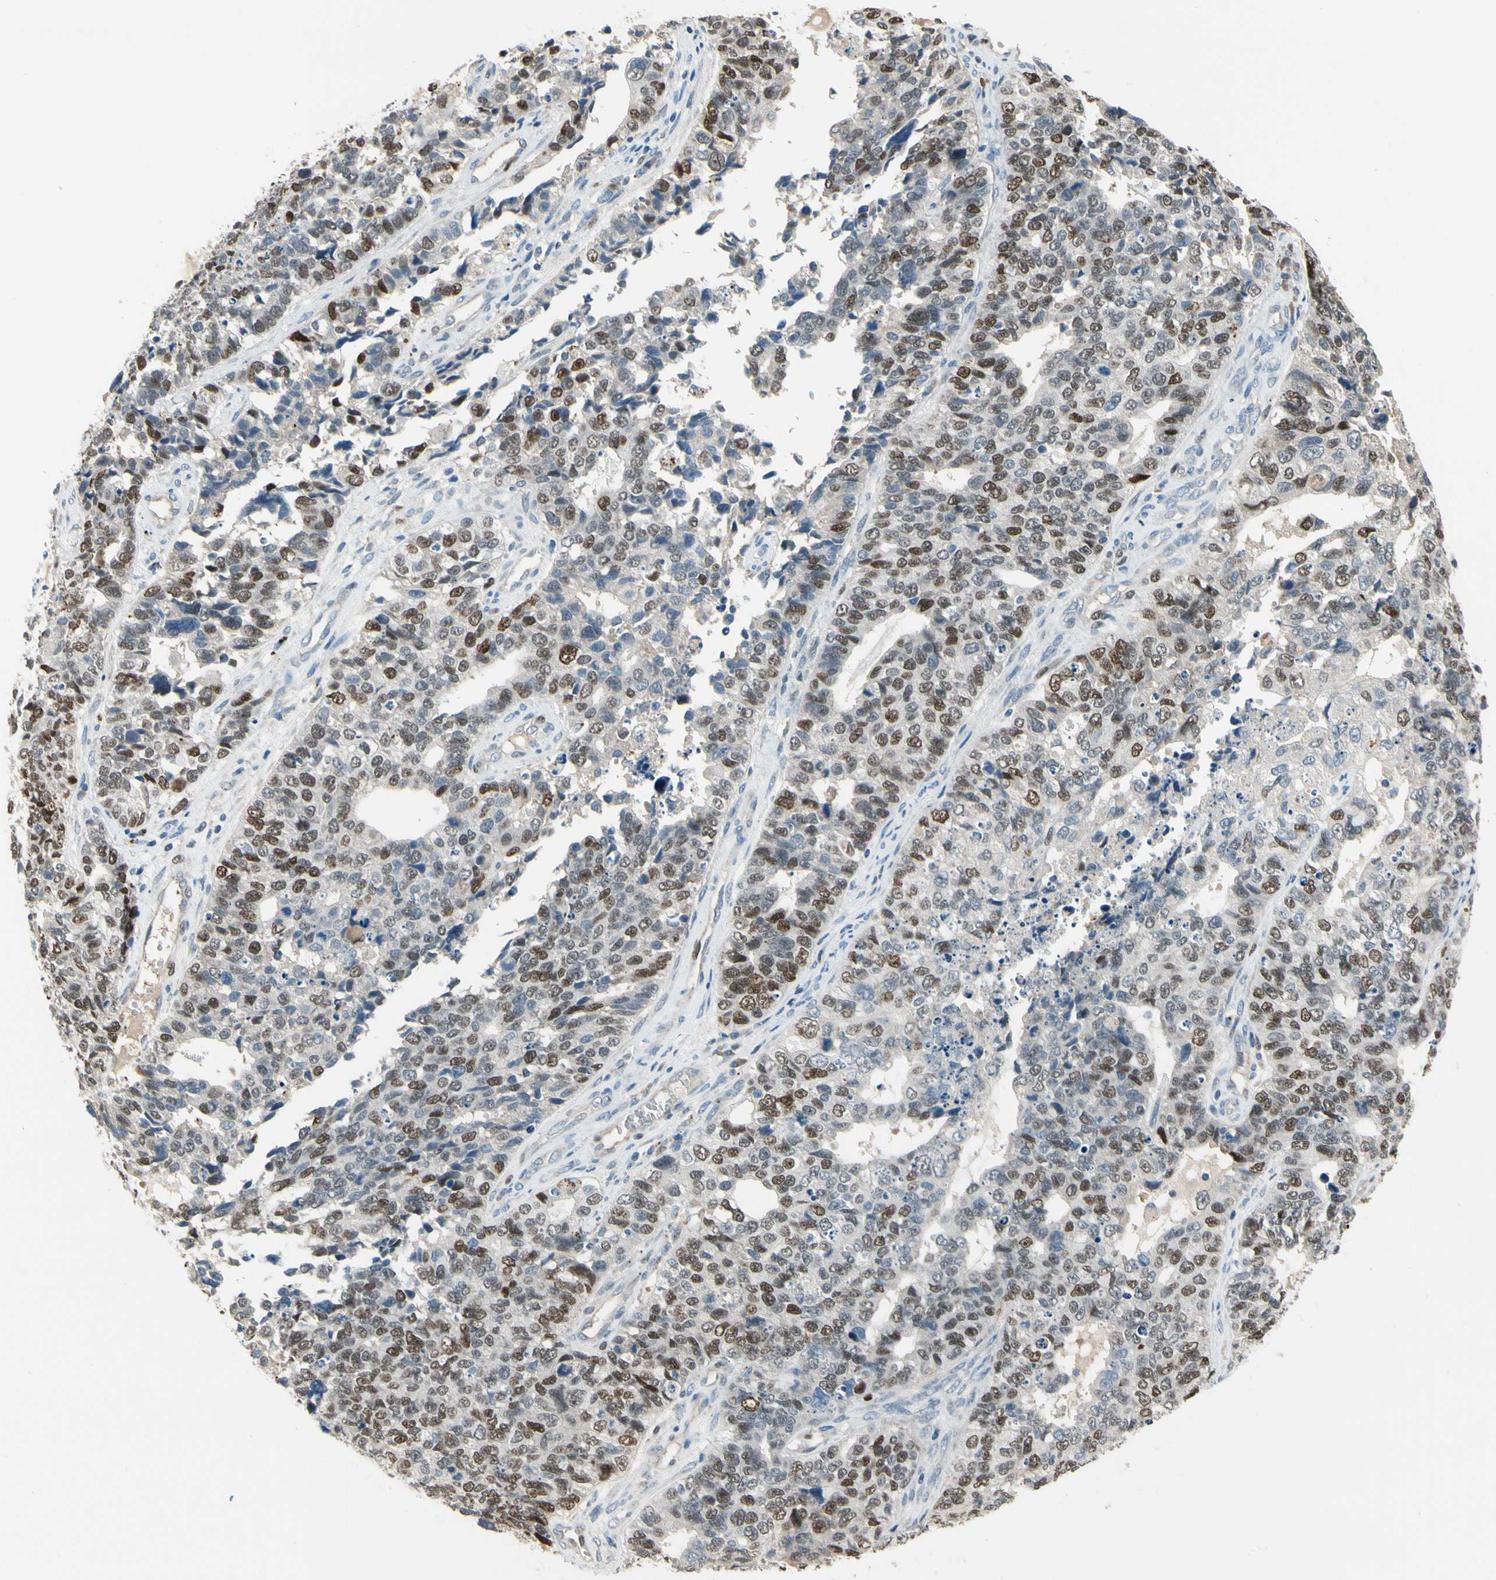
{"staining": {"intensity": "moderate", "quantity": "25%-75%", "location": "nuclear"}, "tissue": "cervical cancer", "cell_type": "Tumor cells", "image_type": "cancer", "snomed": [{"axis": "morphology", "description": "Squamous cell carcinoma, NOS"}, {"axis": "topography", "description": "Cervix"}], "caption": "Immunohistochemistry micrograph of neoplastic tissue: human squamous cell carcinoma (cervical) stained using immunohistochemistry reveals medium levels of moderate protein expression localized specifically in the nuclear of tumor cells, appearing as a nuclear brown color.", "gene": "ZKSCAN4", "patient": {"sex": "female", "age": 63}}